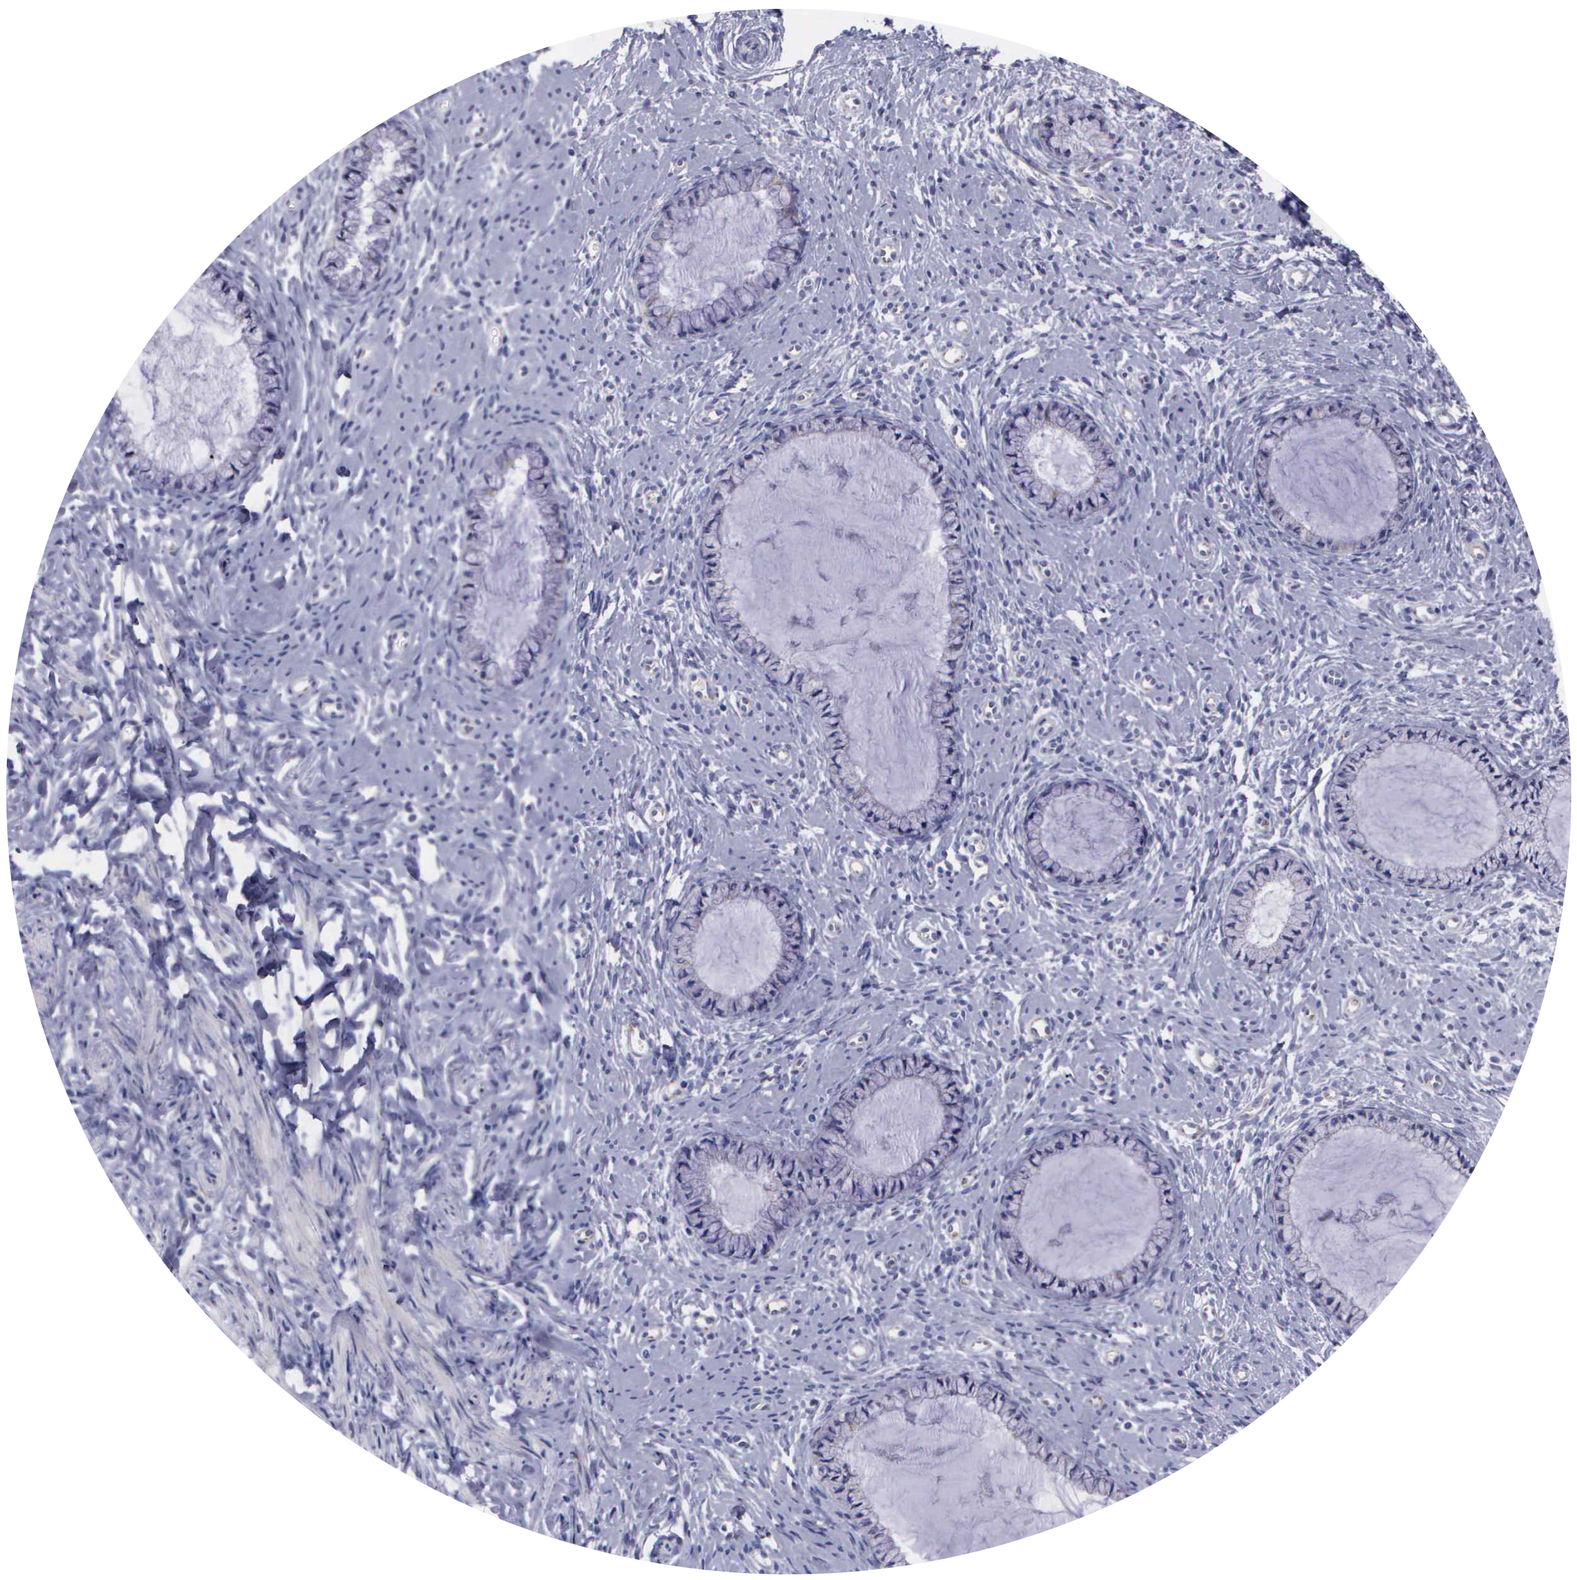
{"staining": {"intensity": "negative", "quantity": "none", "location": "none"}, "tissue": "cervix", "cell_type": "Glandular cells", "image_type": "normal", "snomed": [{"axis": "morphology", "description": "Normal tissue, NOS"}, {"axis": "topography", "description": "Cervix"}], "caption": "Immunohistochemical staining of normal cervix demonstrates no significant staining in glandular cells.", "gene": "SYNJ2BP", "patient": {"sex": "female", "age": 70}}